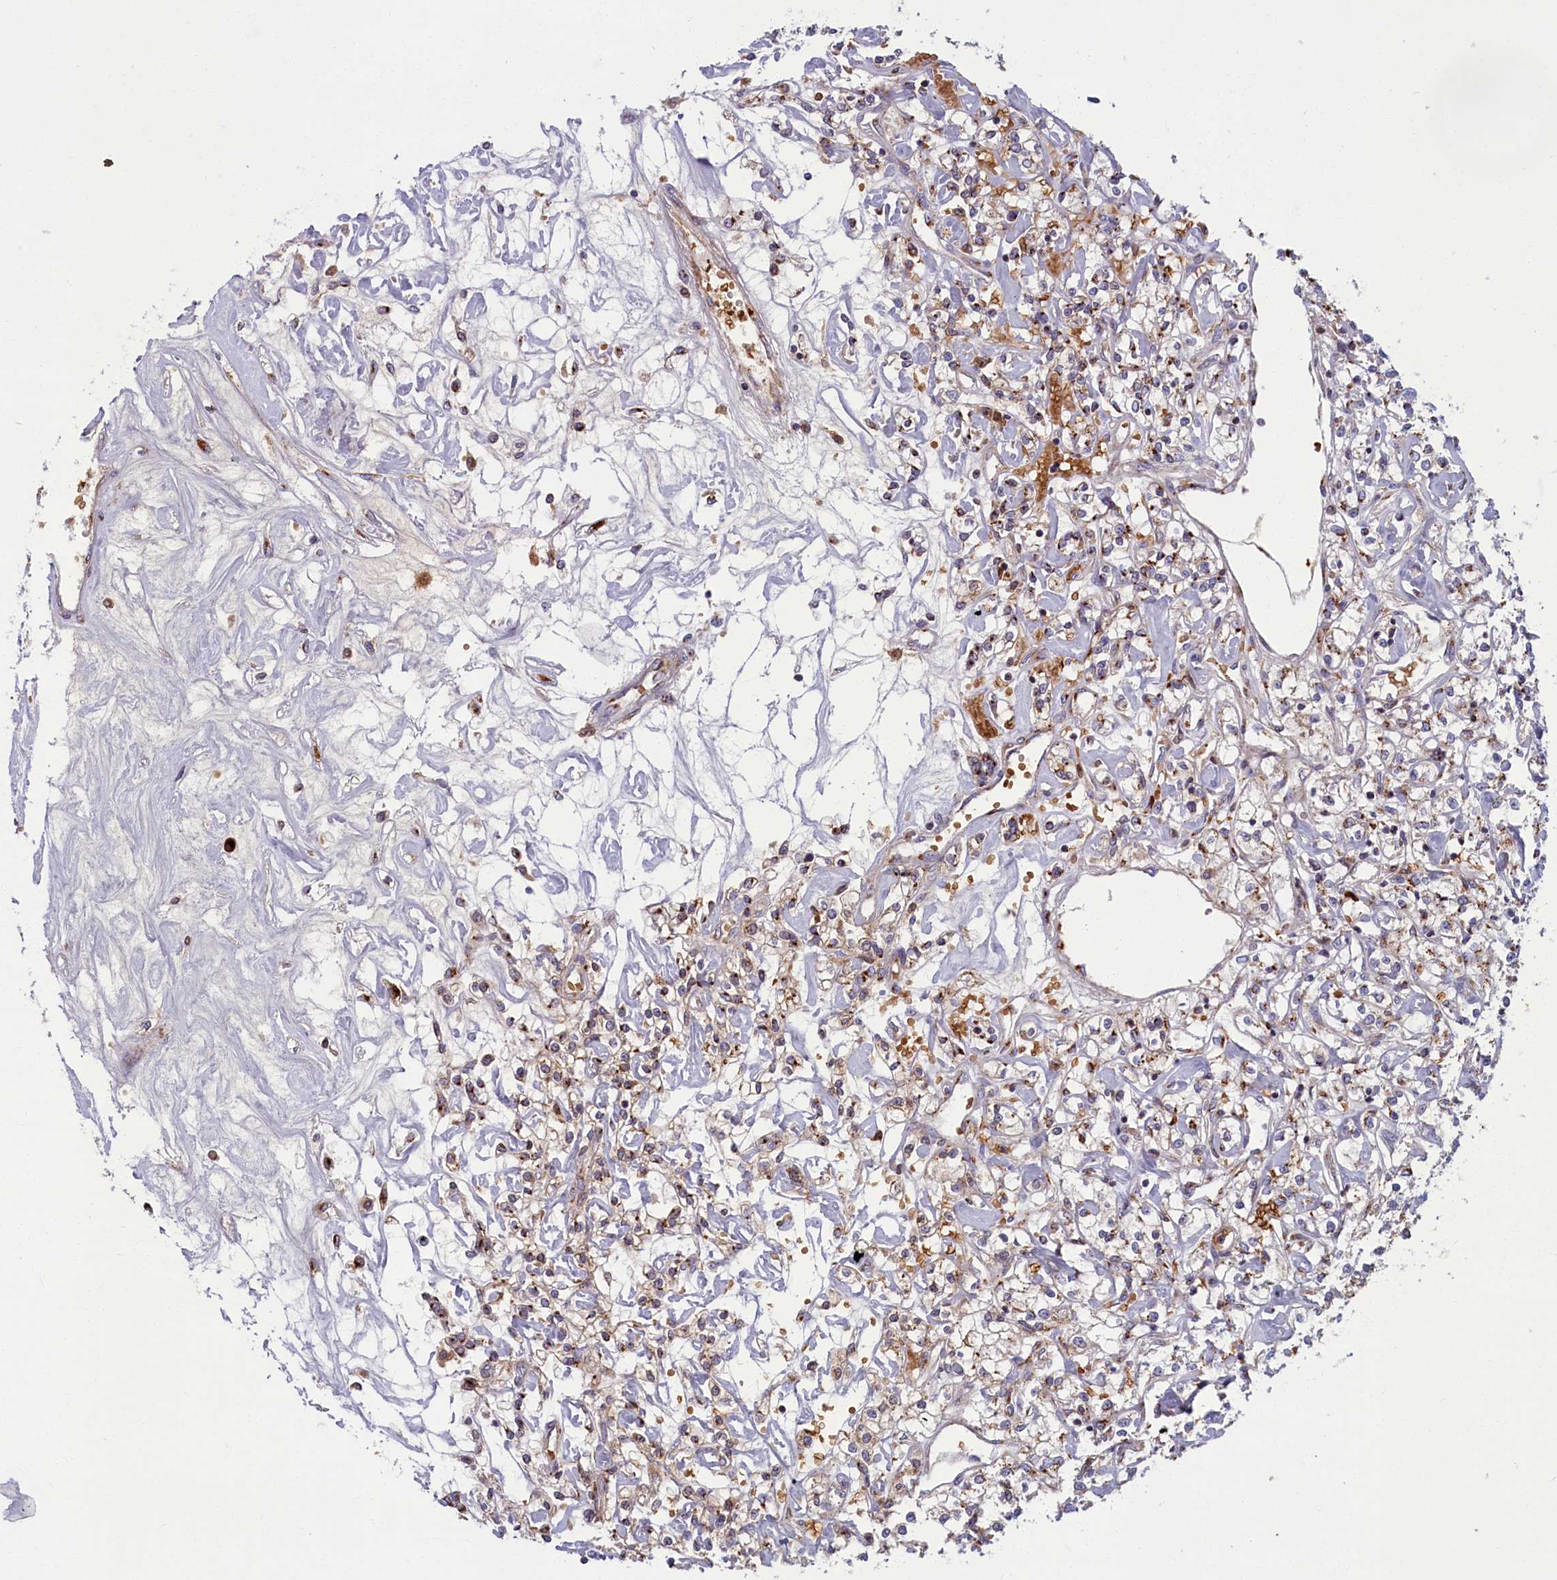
{"staining": {"intensity": "moderate", "quantity": "25%-75%", "location": "cytoplasmic/membranous"}, "tissue": "renal cancer", "cell_type": "Tumor cells", "image_type": "cancer", "snomed": [{"axis": "morphology", "description": "Adenocarcinoma, NOS"}, {"axis": "topography", "description": "Kidney"}], "caption": "IHC micrograph of renal cancer stained for a protein (brown), which demonstrates medium levels of moderate cytoplasmic/membranous positivity in about 25%-75% of tumor cells.", "gene": "BLVRB", "patient": {"sex": "female", "age": 59}}